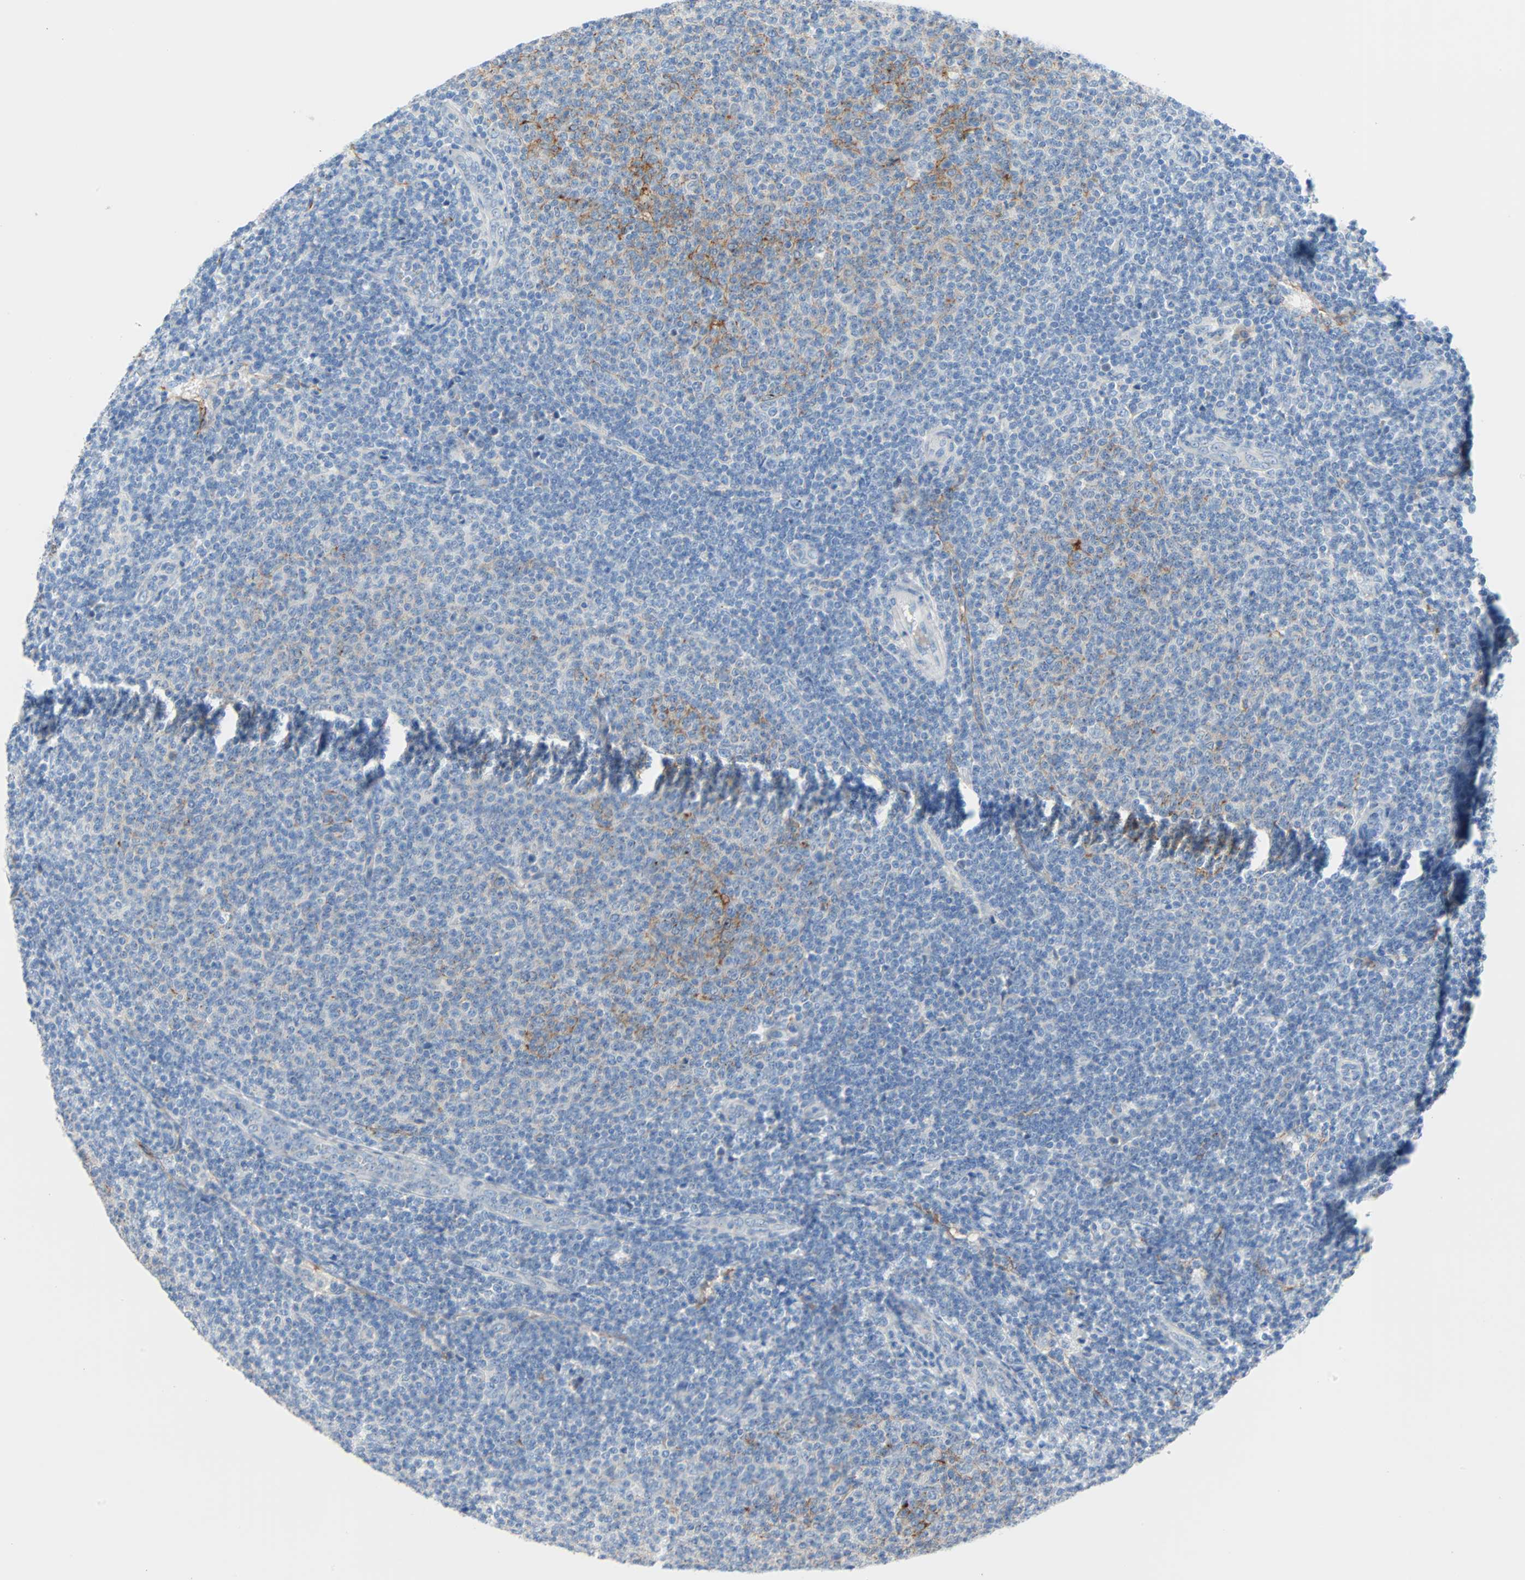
{"staining": {"intensity": "weak", "quantity": "<25%", "location": "cytoplasmic/membranous"}, "tissue": "lymphoma", "cell_type": "Tumor cells", "image_type": "cancer", "snomed": [{"axis": "morphology", "description": "Malignant lymphoma, non-Hodgkin's type, Low grade"}, {"axis": "topography", "description": "Lymph node"}], "caption": "High power microscopy micrograph of an immunohistochemistry (IHC) photomicrograph of low-grade malignant lymphoma, non-Hodgkin's type, revealing no significant staining in tumor cells.", "gene": "PDPN", "patient": {"sex": "male", "age": 66}}